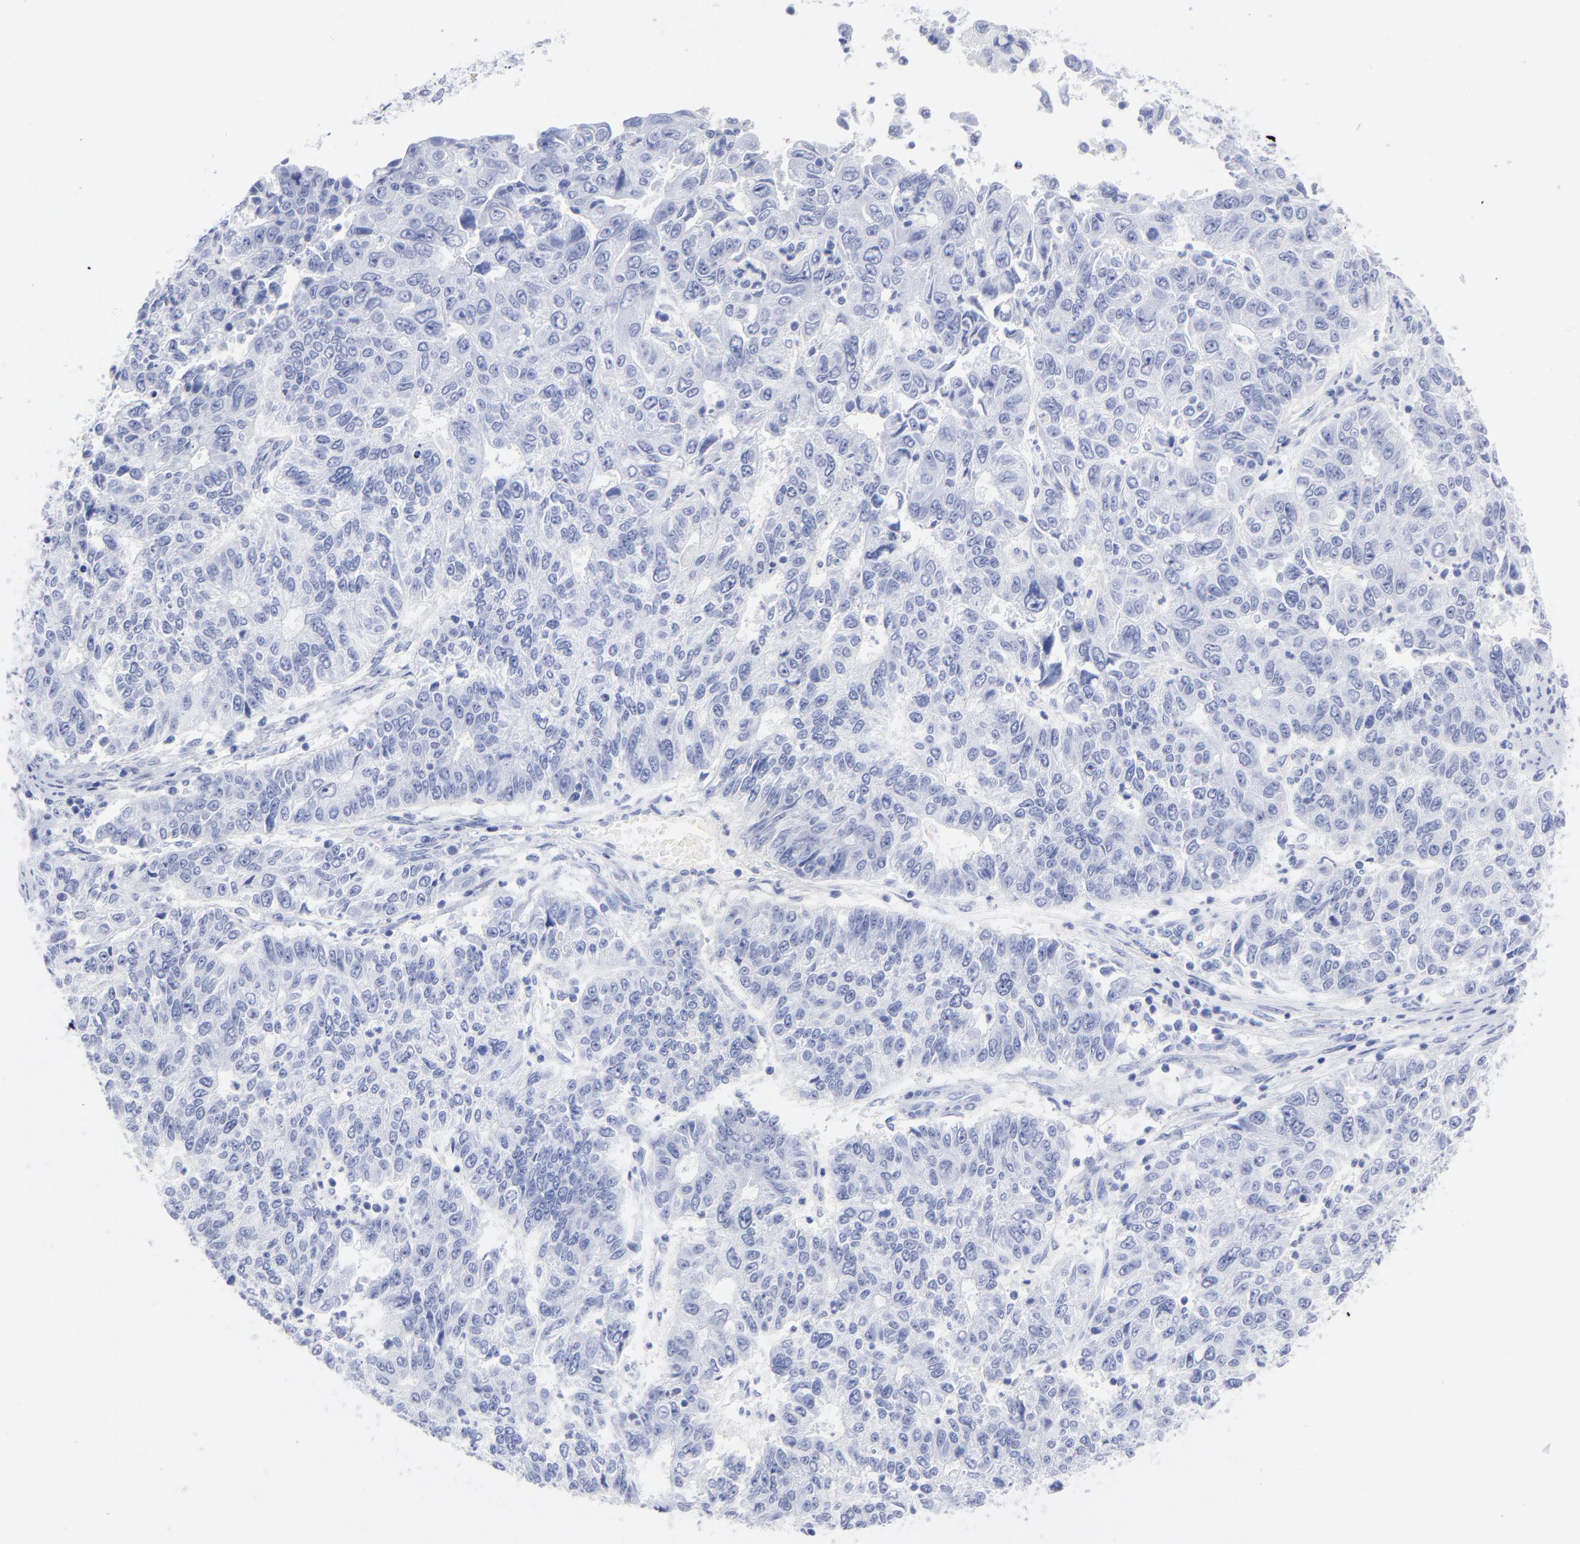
{"staining": {"intensity": "negative", "quantity": "none", "location": "none"}, "tissue": "endometrial cancer", "cell_type": "Tumor cells", "image_type": "cancer", "snomed": [{"axis": "morphology", "description": "Adenocarcinoma, NOS"}, {"axis": "topography", "description": "Endometrium"}], "caption": "The immunohistochemistry (IHC) photomicrograph has no significant expression in tumor cells of adenocarcinoma (endometrial) tissue. Brightfield microscopy of immunohistochemistry stained with DAB (brown) and hematoxylin (blue), captured at high magnification.", "gene": "ACY1", "patient": {"sex": "female", "age": 42}}